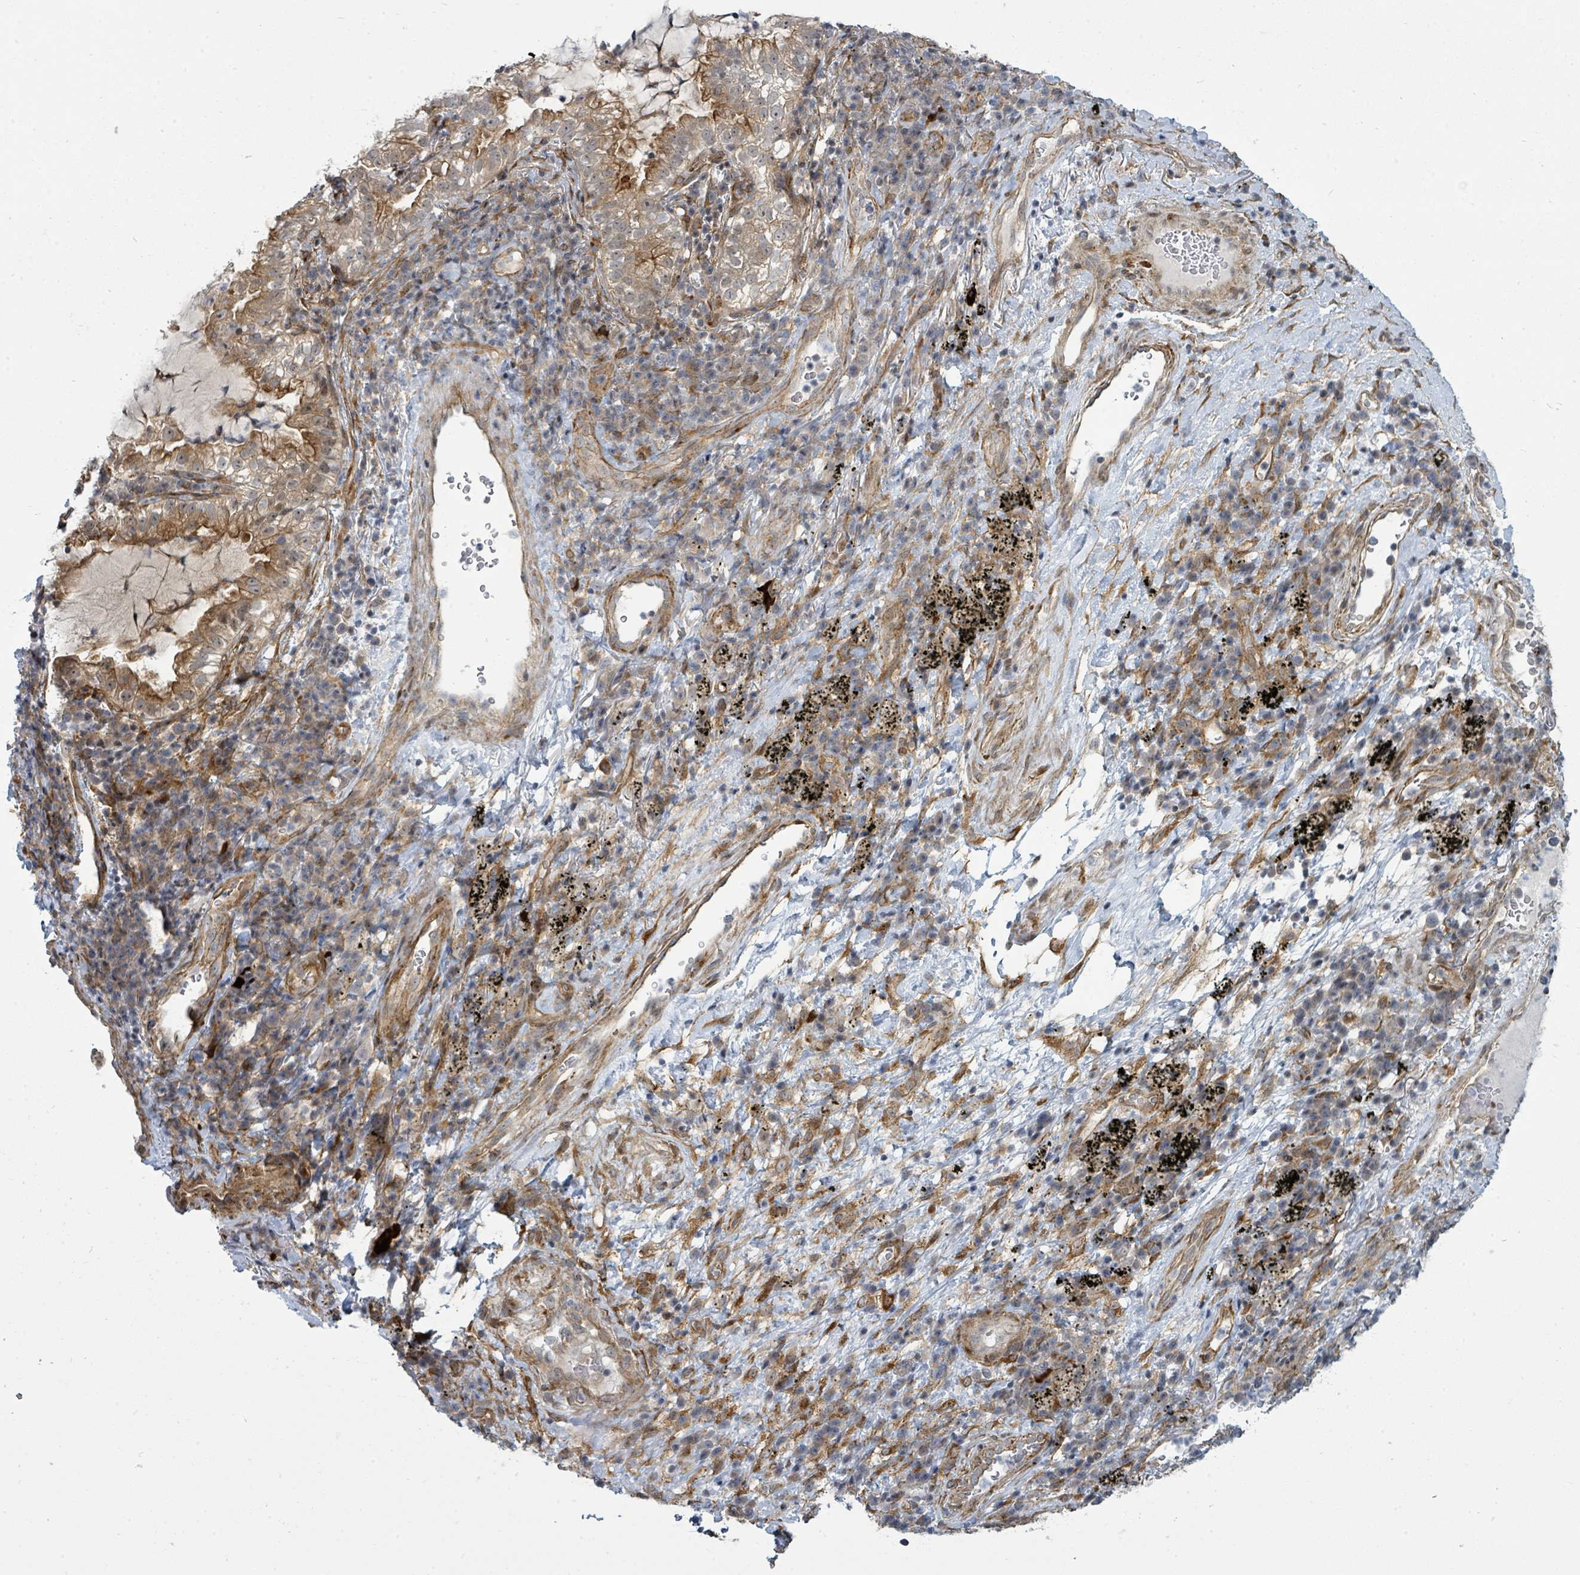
{"staining": {"intensity": "moderate", "quantity": ">75%", "location": "cytoplasmic/membranous"}, "tissue": "lung cancer", "cell_type": "Tumor cells", "image_type": "cancer", "snomed": [{"axis": "morphology", "description": "Adenocarcinoma, NOS"}, {"axis": "topography", "description": "Lung"}], "caption": "Approximately >75% of tumor cells in adenocarcinoma (lung) demonstrate moderate cytoplasmic/membranous protein positivity as visualized by brown immunohistochemical staining.", "gene": "PSMG2", "patient": {"sex": "female", "age": 73}}